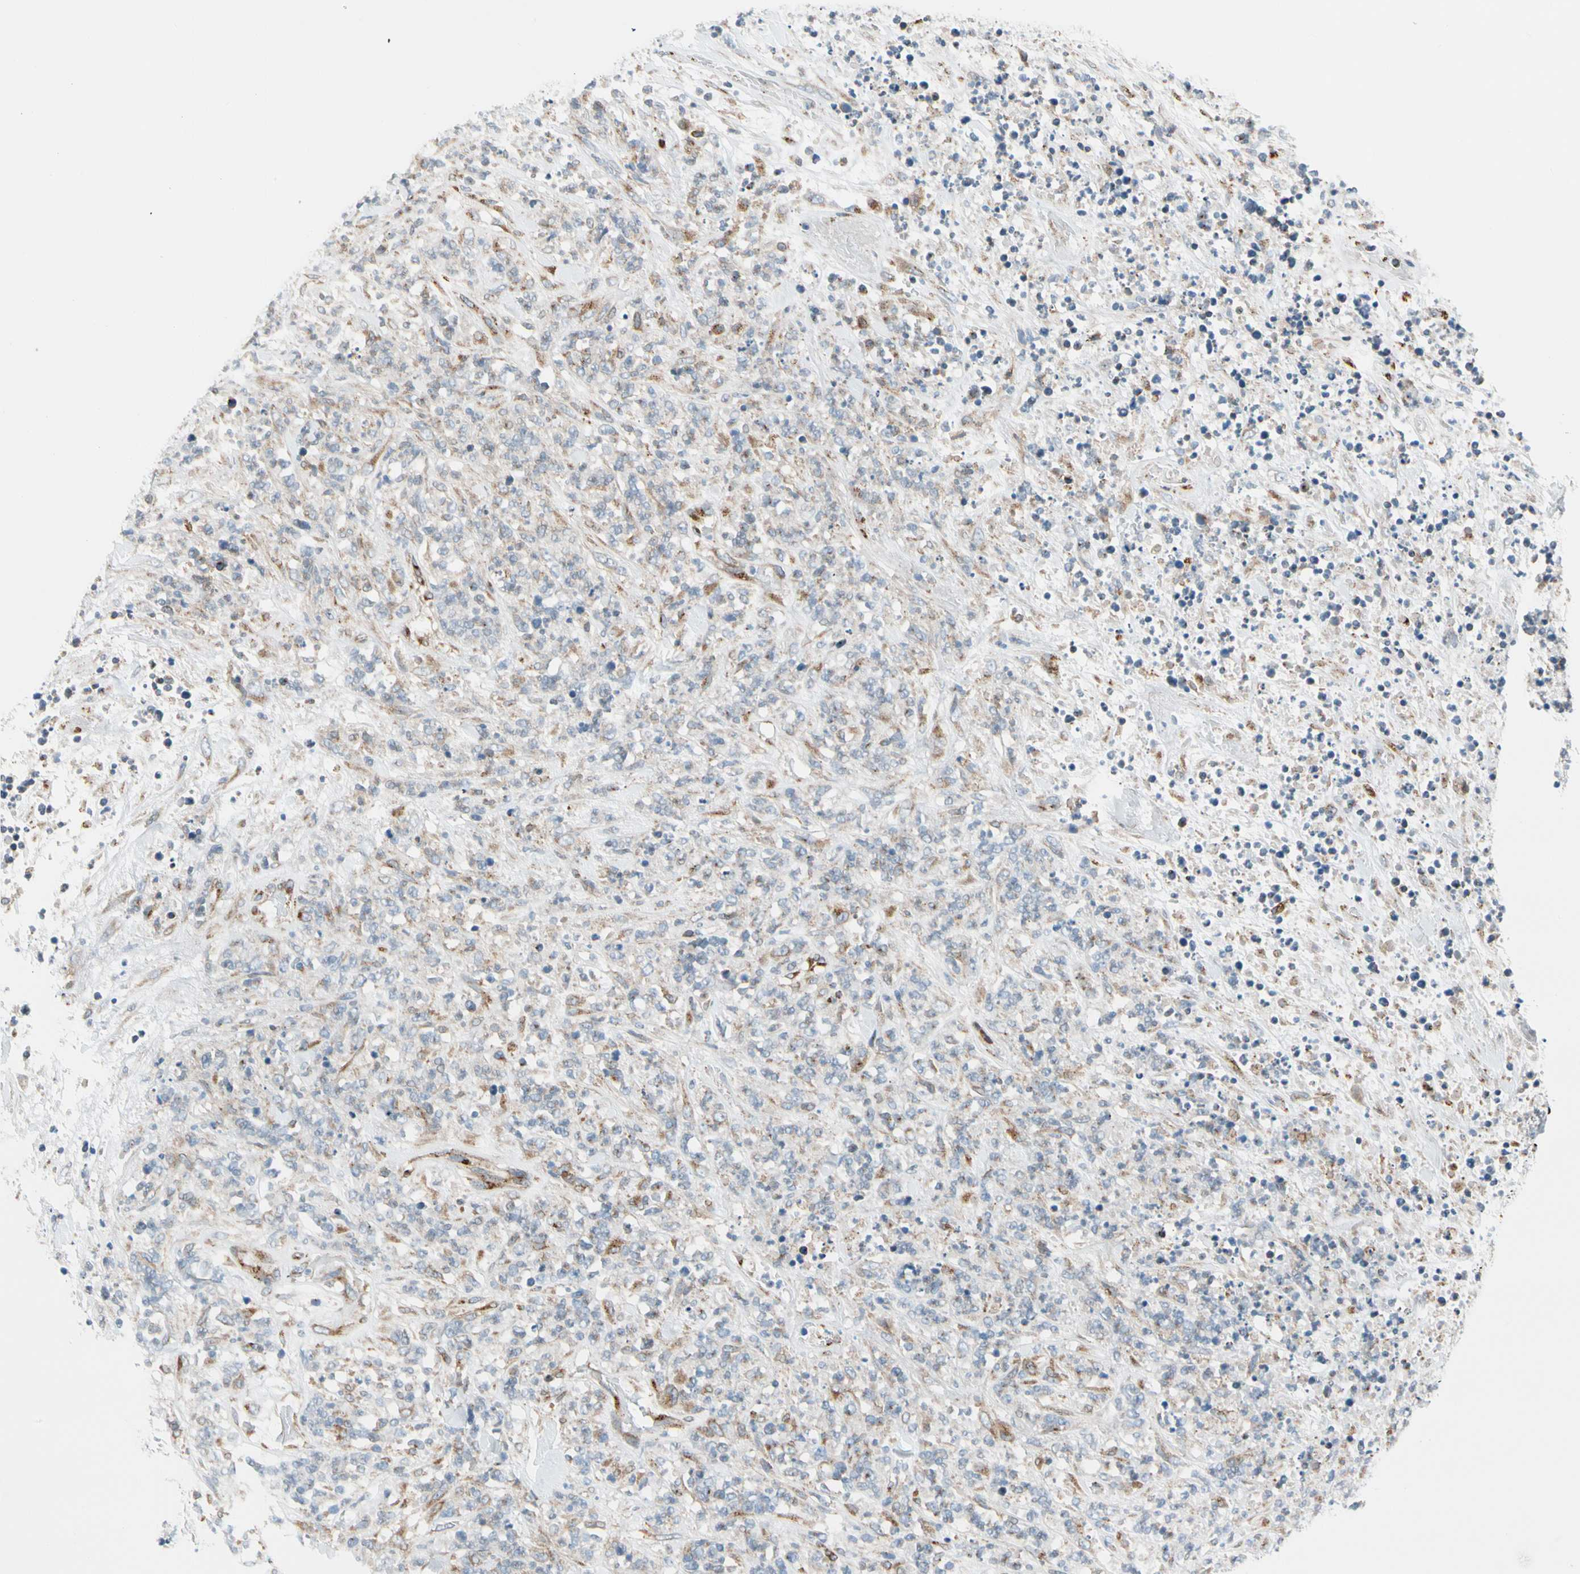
{"staining": {"intensity": "moderate", "quantity": "<25%", "location": "cytoplasmic/membranous"}, "tissue": "lymphoma", "cell_type": "Tumor cells", "image_type": "cancer", "snomed": [{"axis": "morphology", "description": "Malignant lymphoma, non-Hodgkin's type, High grade"}, {"axis": "topography", "description": "Soft tissue"}], "caption": "IHC of high-grade malignant lymphoma, non-Hodgkin's type displays low levels of moderate cytoplasmic/membranous staining in about <25% of tumor cells.", "gene": "NUCB1", "patient": {"sex": "male", "age": 18}}